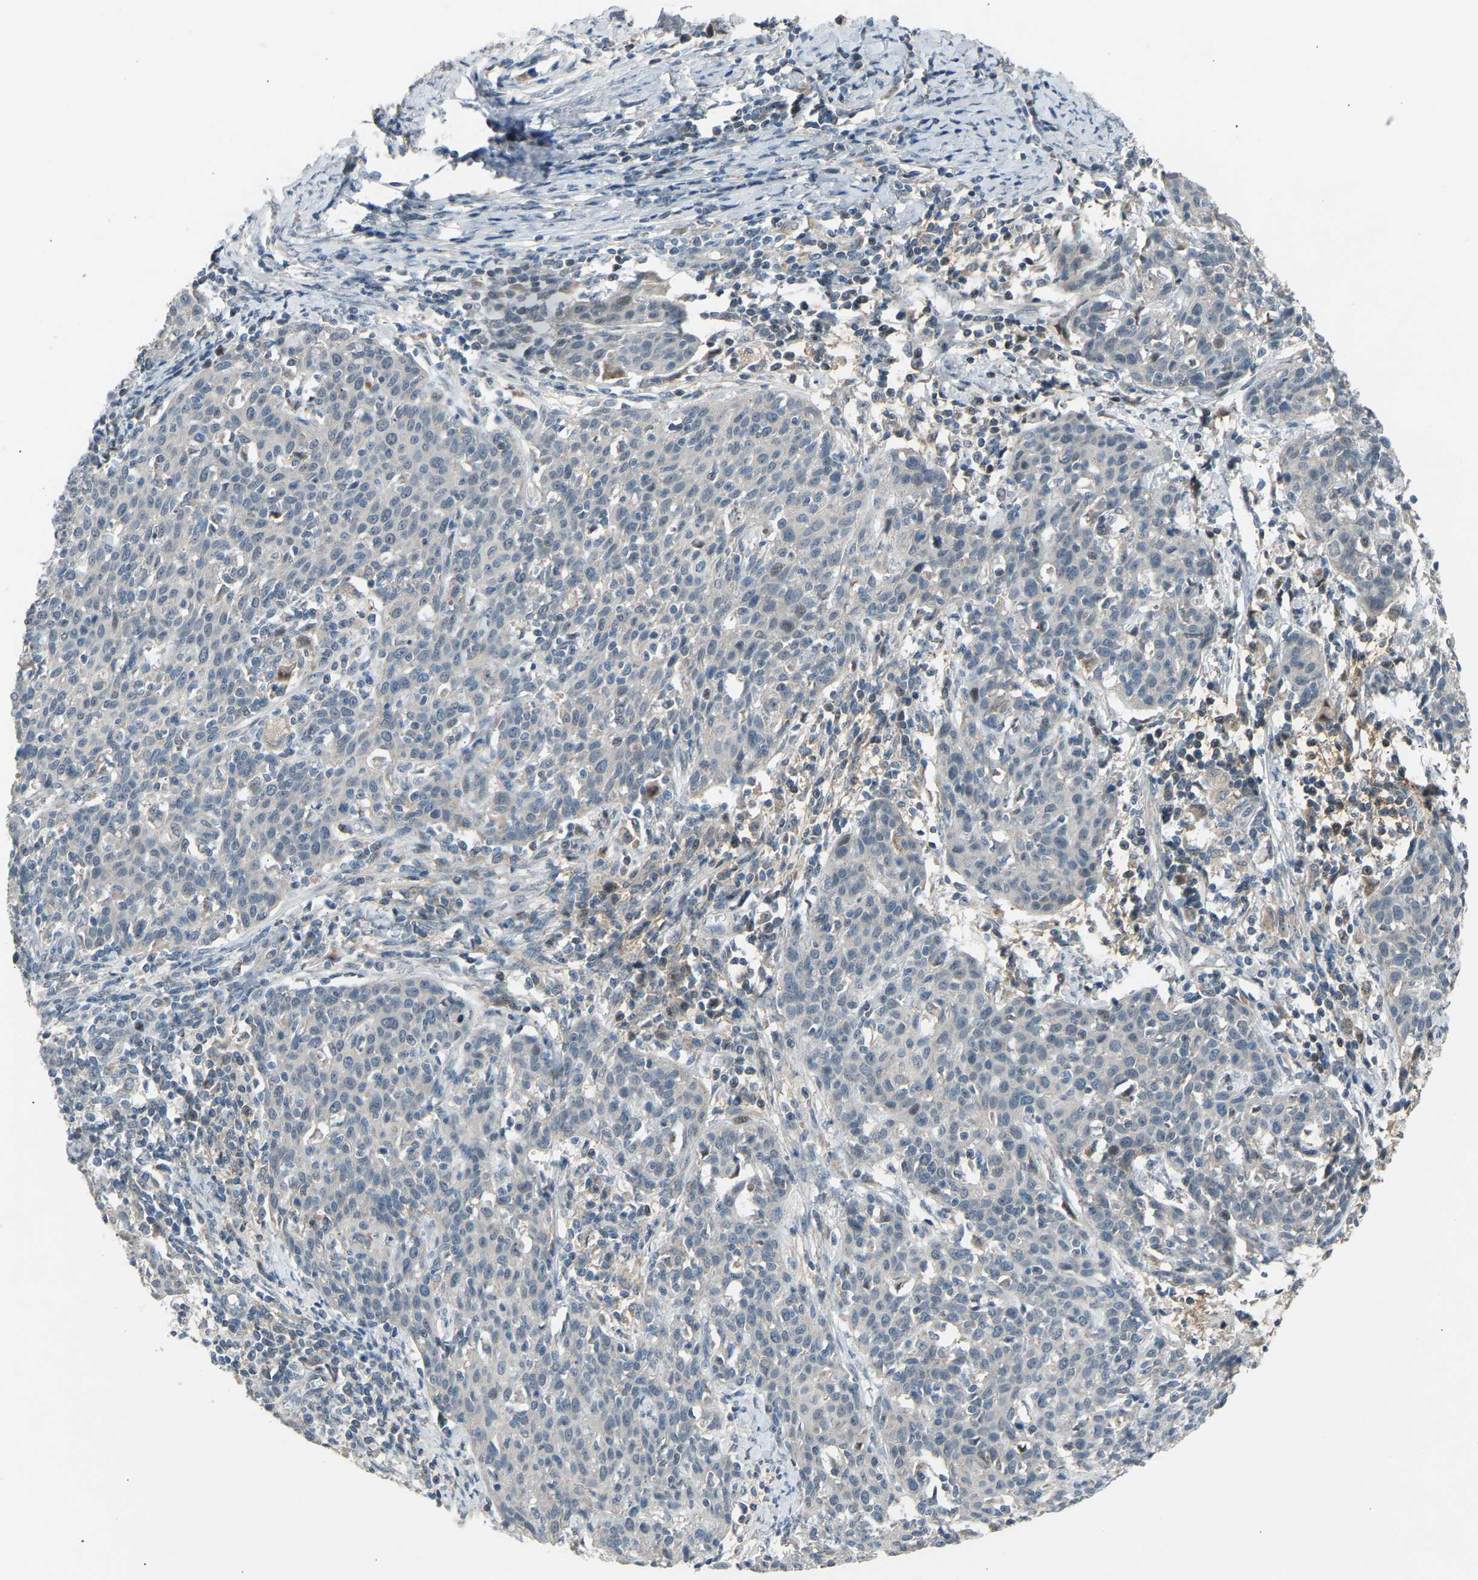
{"staining": {"intensity": "negative", "quantity": "none", "location": "none"}, "tissue": "cervical cancer", "cell_type": "Tumor cells", "image_type": "cancer", "snomed": [{"axis": "morphology", "description": "Squamous cell carcinoma, NOS"}, {"axis": "topography", "description": "Cervix"}], "caption": "There is no significant staining in tumor cells of cervical cancer (squamous cell carcinoma). (Immunohistochemistry, brightfield microscopy, high magnification).", "gene": "VPS41", "patient": {"sex": "female", "age": 38}}